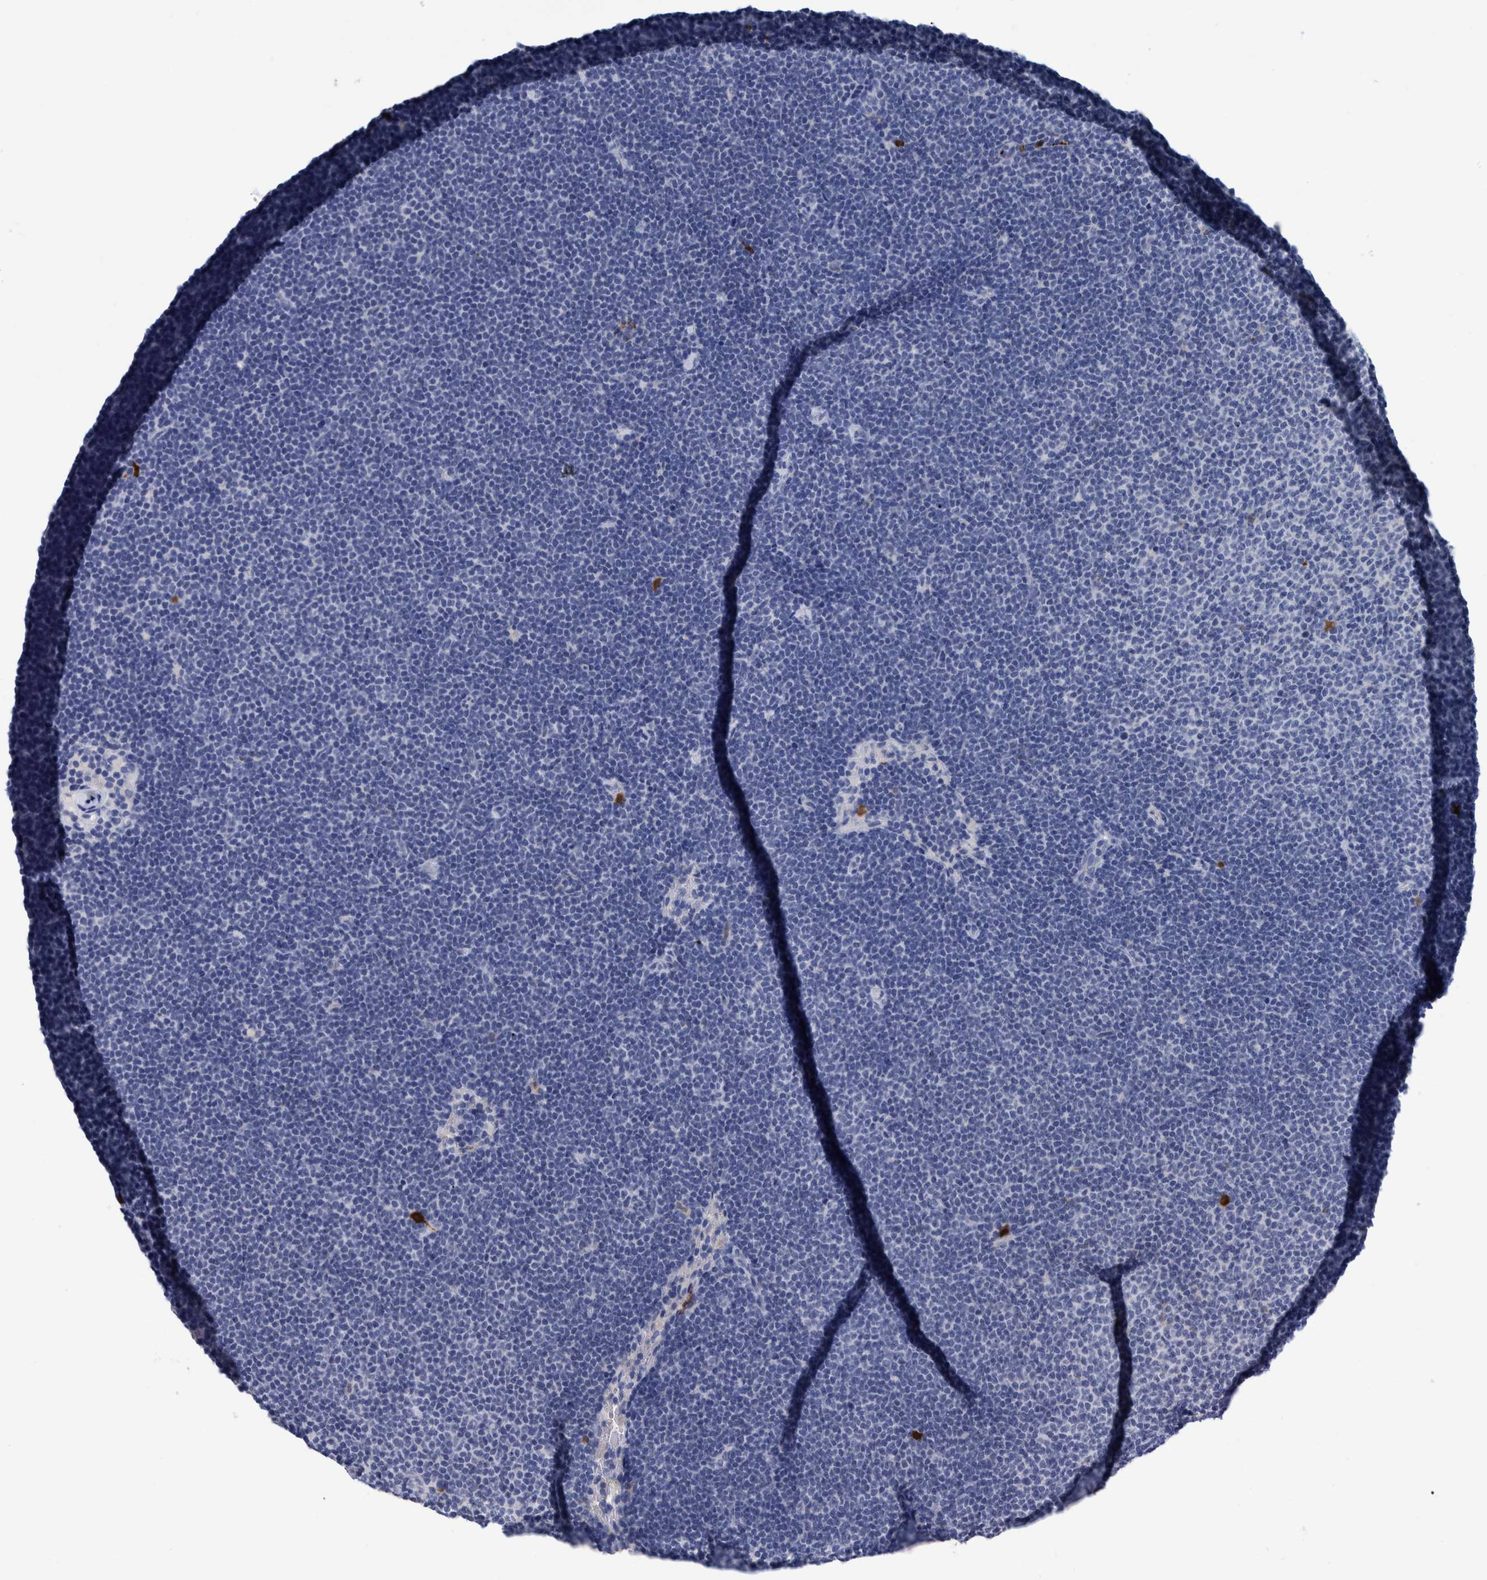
{"staining": {"intensity": "negative", "quantity": "none", "location": "none"}, "tissue": "lymphoma", "cell_type": "Tumor cells", "image_type": "cancer", "snomed": [{"axis": "morphology", "description": "Malignant lymphoma, non-Hodgkin's type, Low grade"}, {"axis": "topography", "description": "Lymph node"}], "caption": "Immunohistochemical staining of human malignant lymphoma, non-Hodgkin's type (low-grade) displays no significant positivity in tumor cells.", "gene": "IDO1", "patient": {"sex": "female", "age": 53}}